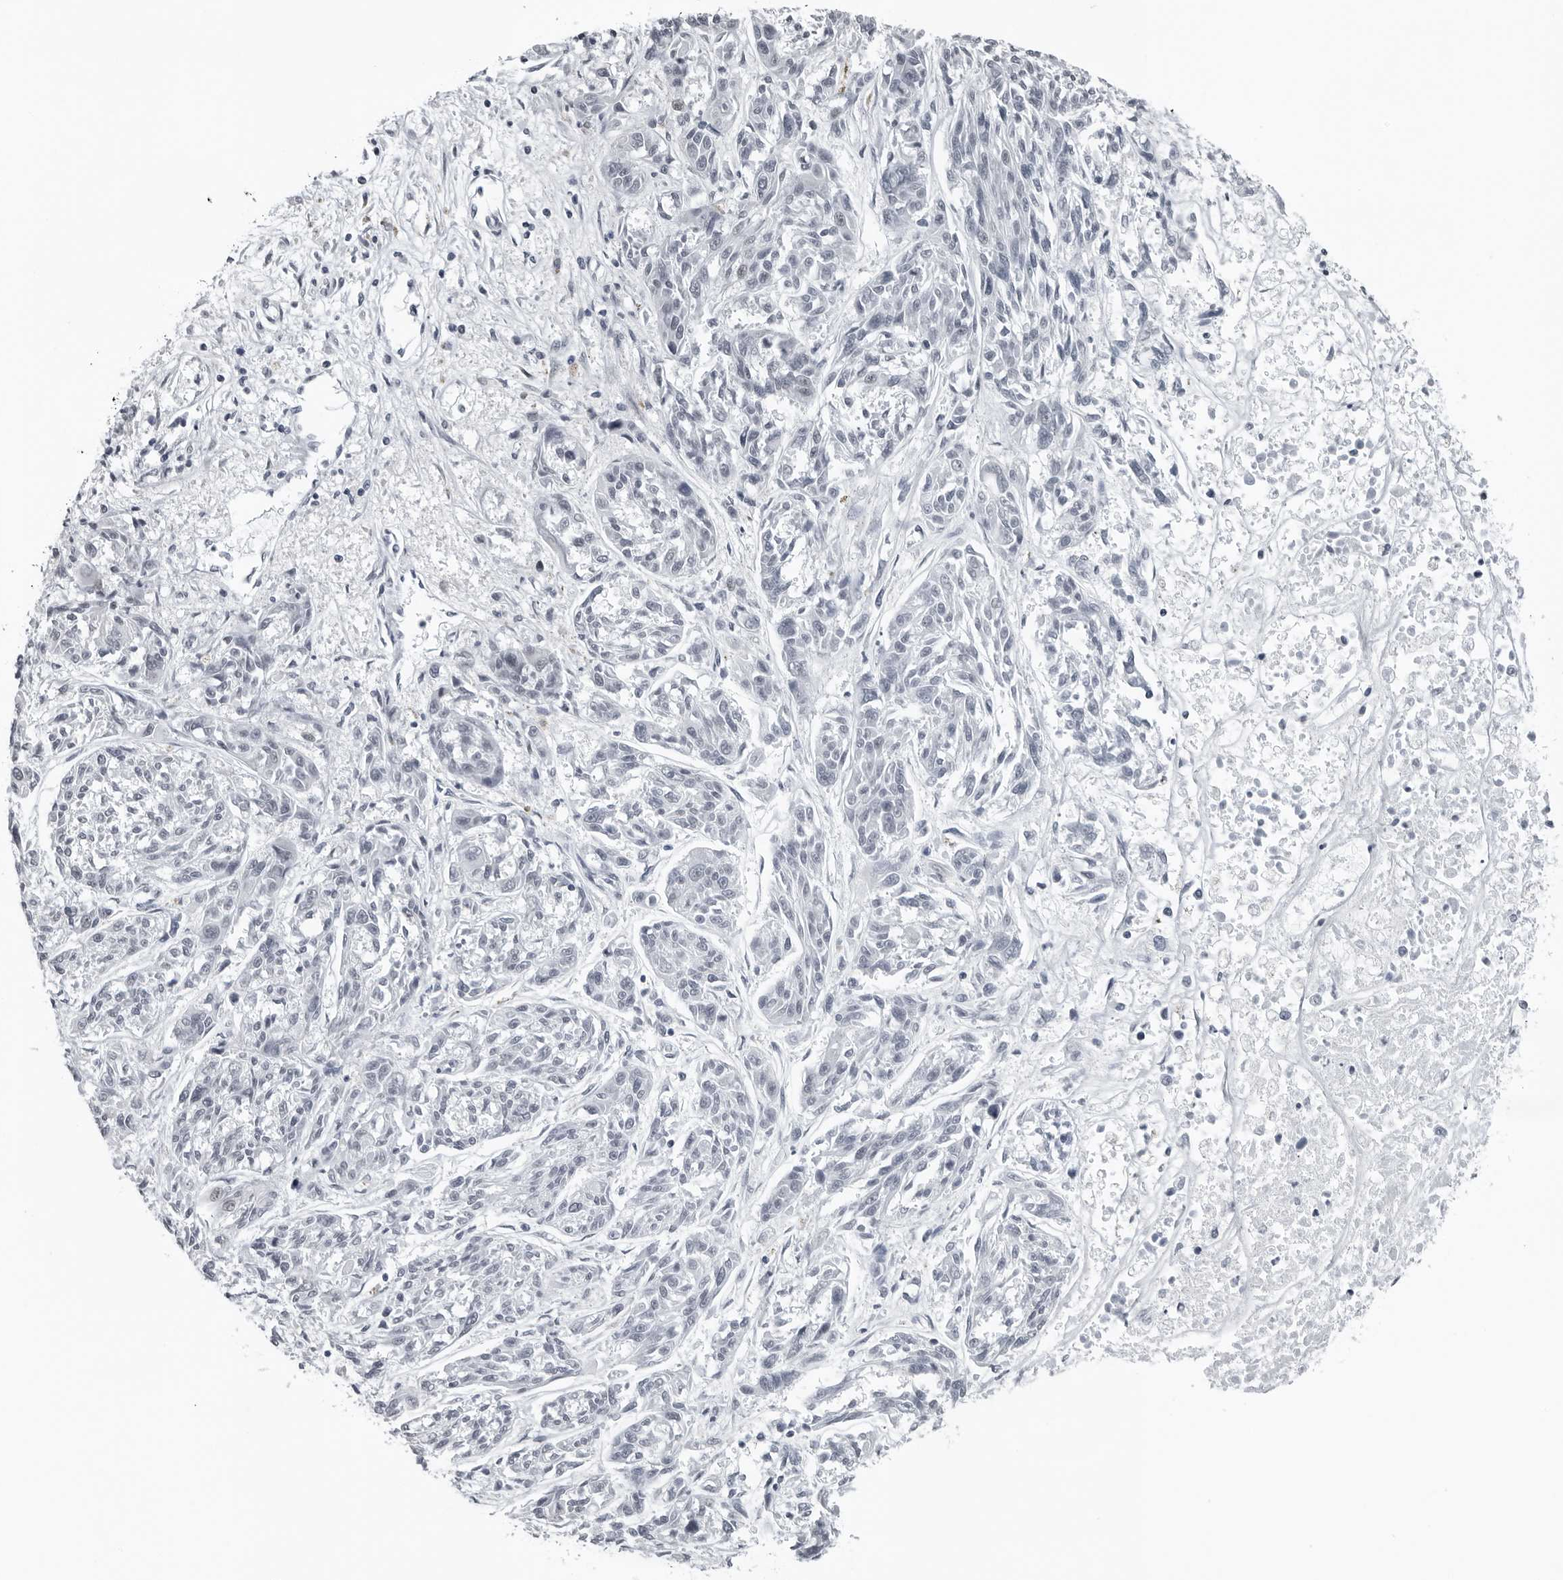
{"staining": {"intensity": "negative", "quantity": "none", "location": "none"}, "tissue": "melanoma", "cell_type": "Tumor cells", "image_type": "cancer", "snomed": [{"axis": "morphology", "description": "Malignant melanoma, NOS"}, {"axis": "topography", "description": "Skin"}], "caption": "High power microscopy micrograph of an IHC image of melanoma, revealing no significant expression in tumor cells.", "gene": "PPP1R42", "patient": {"sex": "male", "age": 53}}